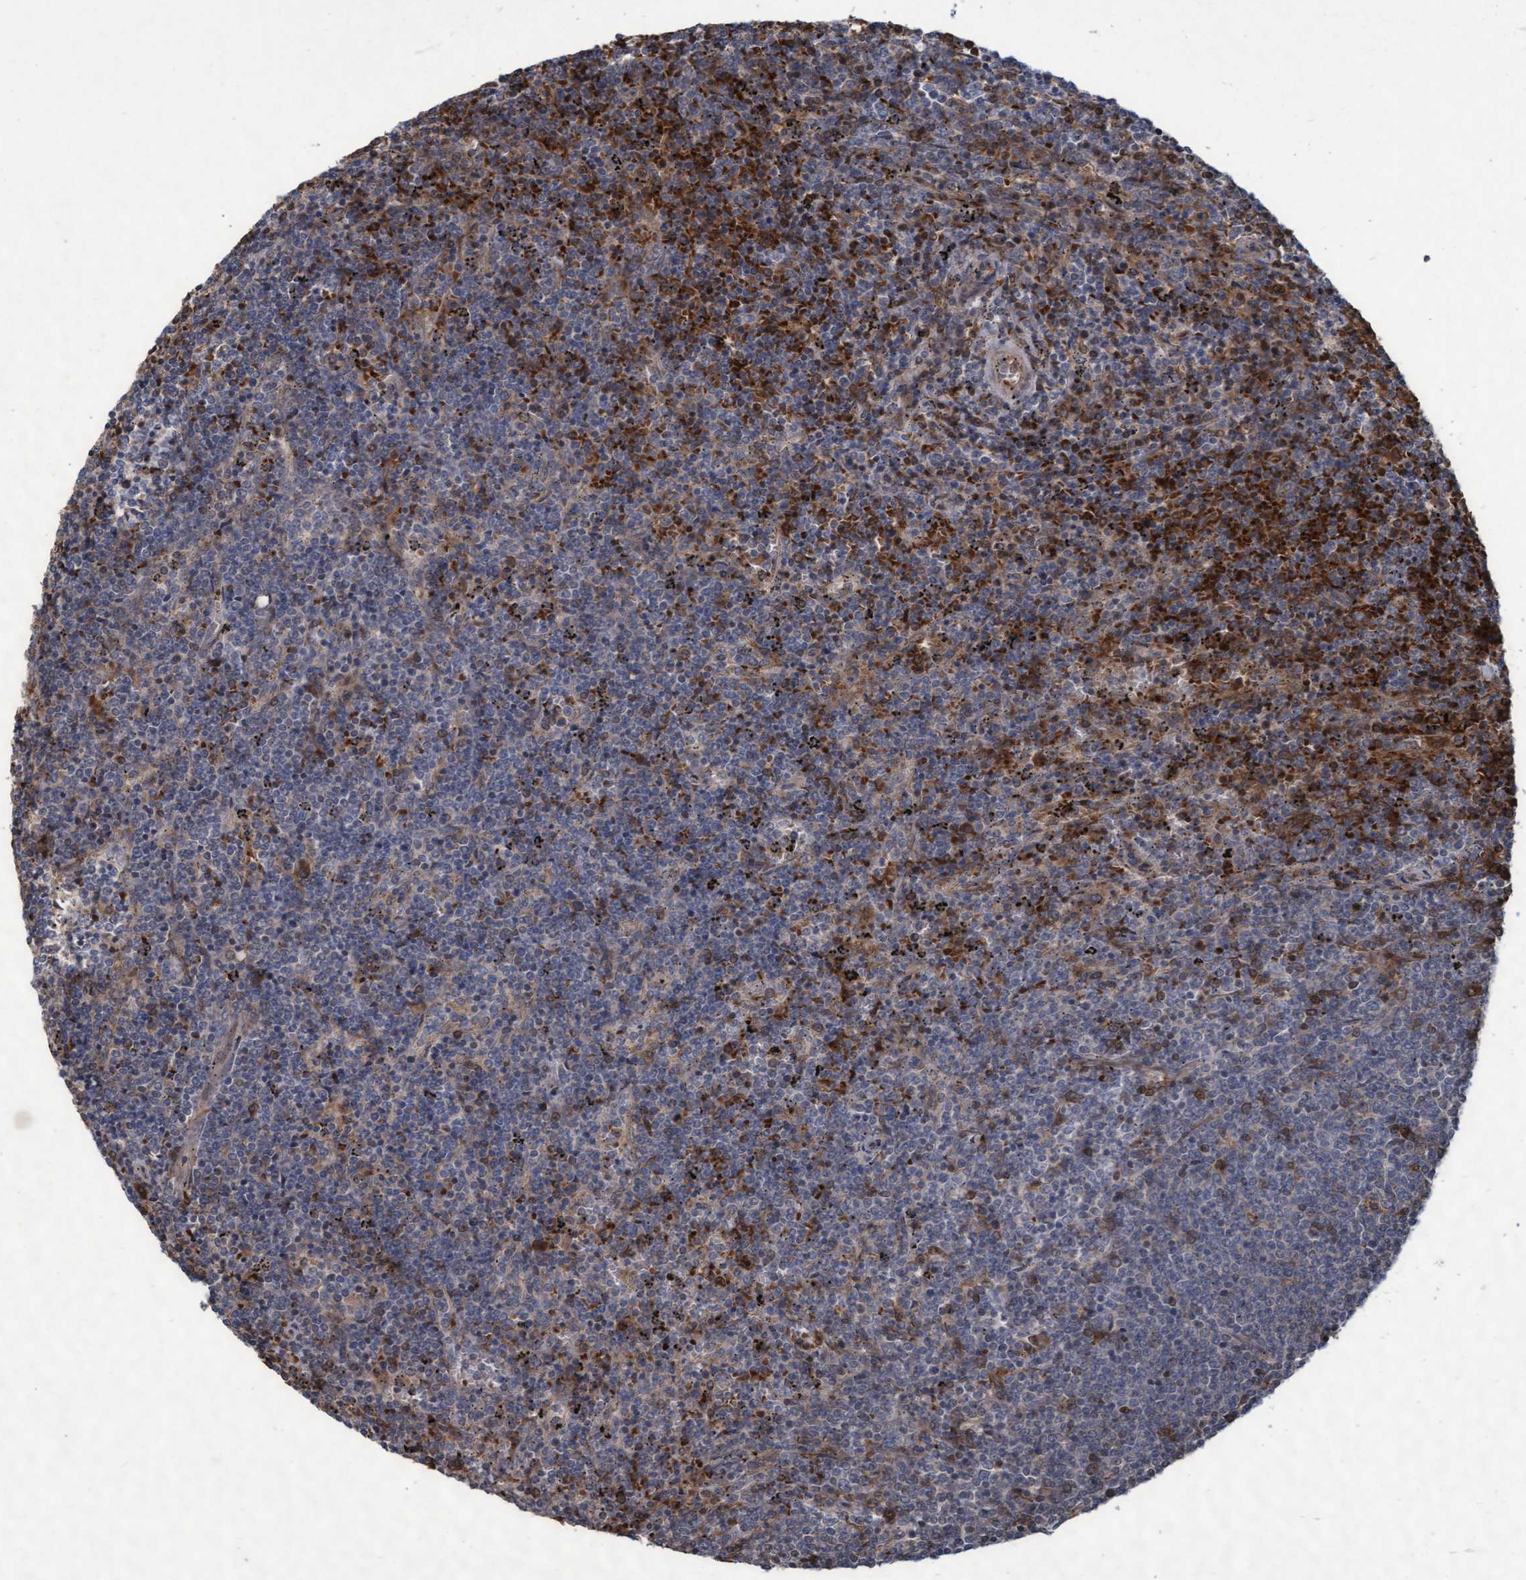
{"staining": {"intensity": "moderate", "quantity": "<25%", "location": "cytoplasmic/membranous"}, "tissue": "lymphoma", "cell_type": "Tumor cells", "image_type": "cancer", "snomed": [{"axis": "morphology", "description": "Malignant lymphoma, non-Hodgkin's type, Low grade"}, {"axis": "topography", "description": "Spleen"}], "caption": "A high-resolution micrograph shows IHC staining of low-grade malignant lymphoma, non-Hodgkin's type, which shows moderate cytoplasmic/membranous expression in about <25% of tumor cells.", "gene": "KCNC2", "patient": {"sex": "female", "age": 50}}